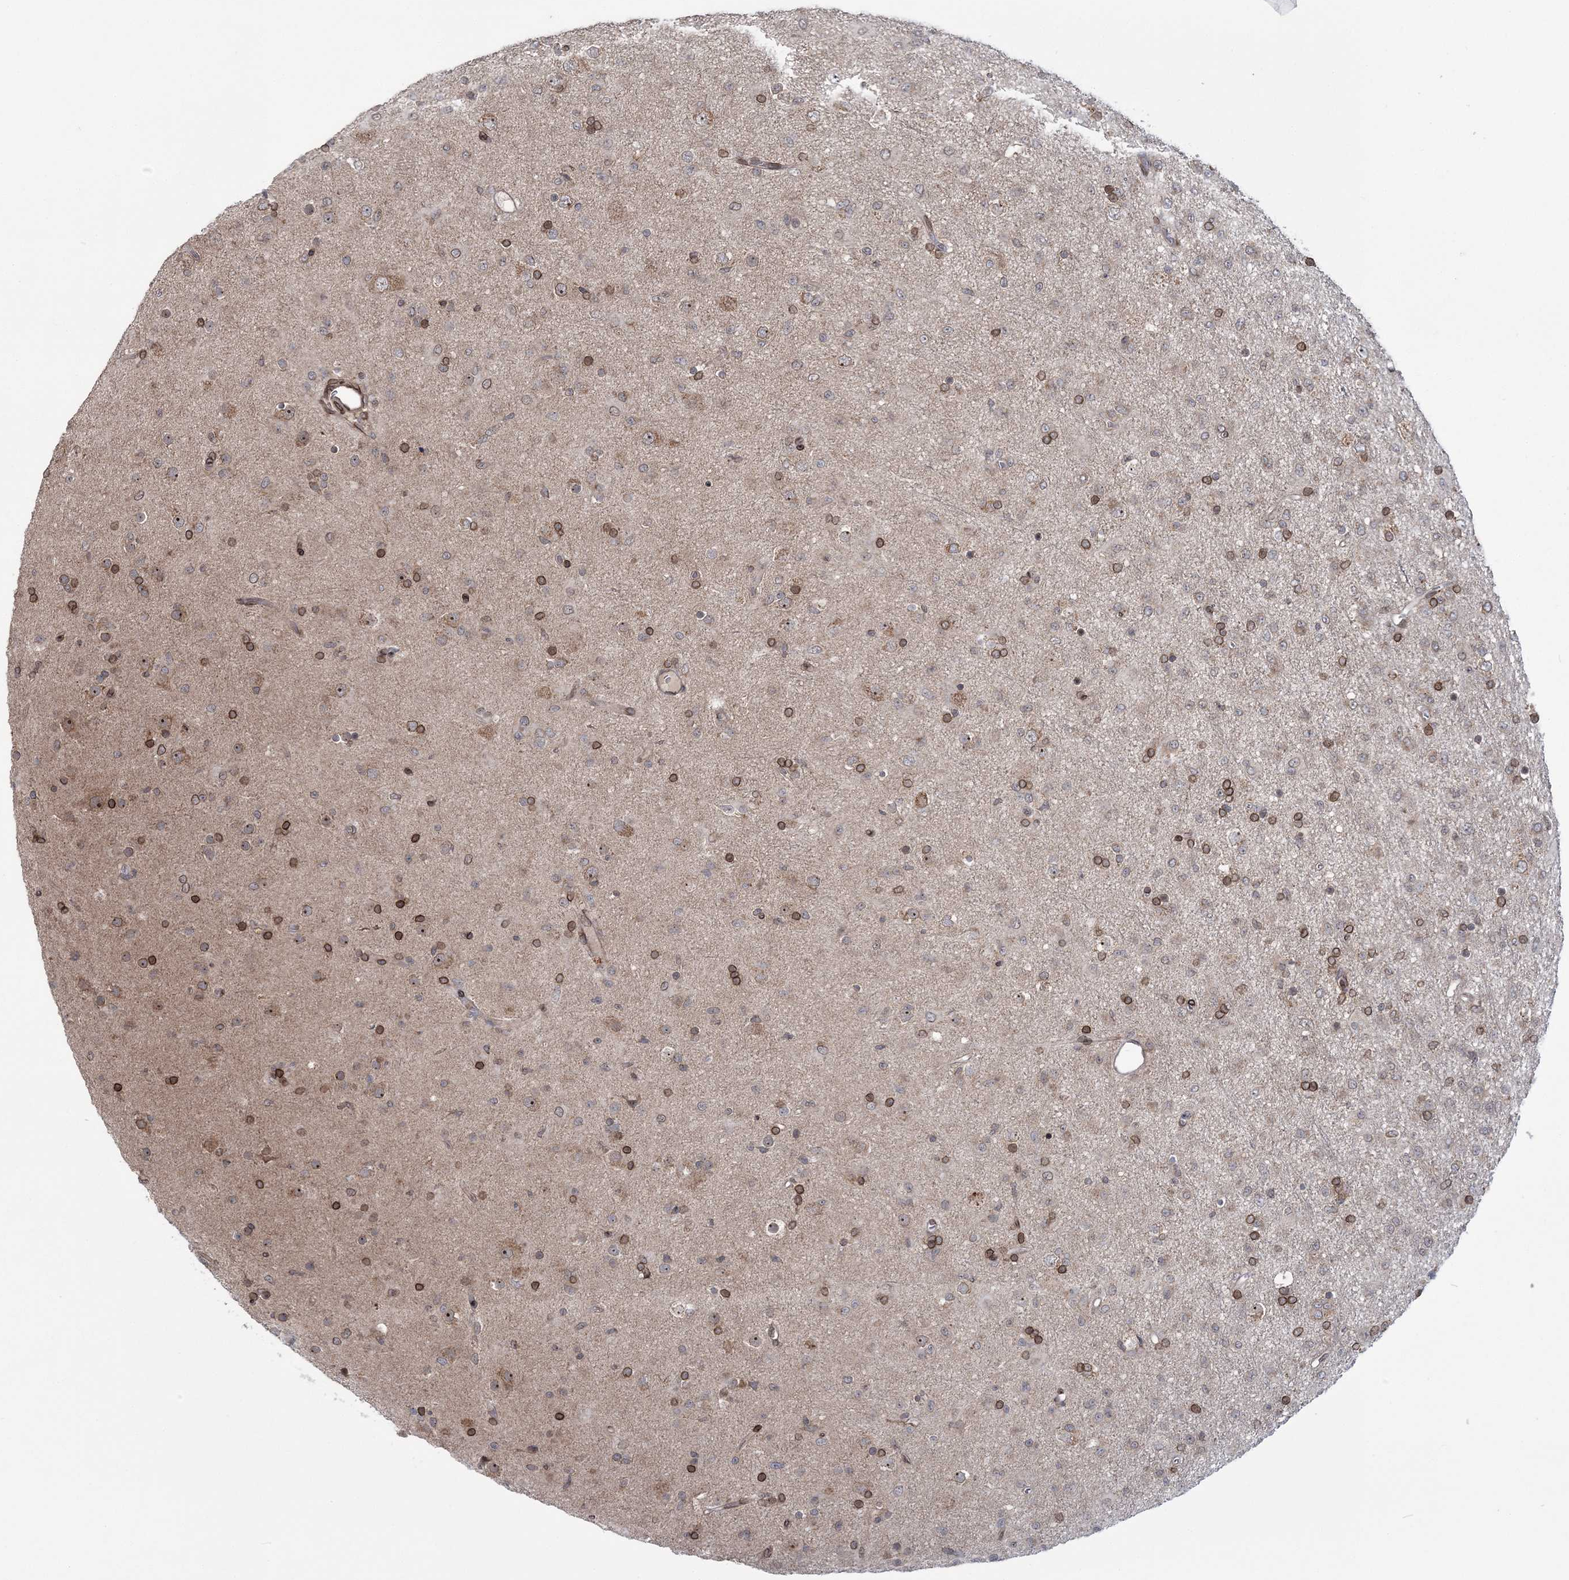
{"staining": {"intensity": "moderate", "quantity": ">75%", "location": "cytoplasmic/membranous,nuclear"}, "tissue": "glioma", "cell_type": "Tumor cells", "image_type": "cancer", "snomed": [{"axis": "morphology", "description": "Glioma, malignant, Low grade"}, {"axis": "topography", "description": "Brain"}], "caption": "The image reveals a brown stain indicating the presence of a protein in the cytoplasmic/membranous and nuclear of tumor cells in glioma. (Stains: DAB in brown, nuclei in blue, Microscopy: brightfield microscopy at high magnification).", "gene": "DNAJC27", "patient": {"sex": "male", "age": 65}}